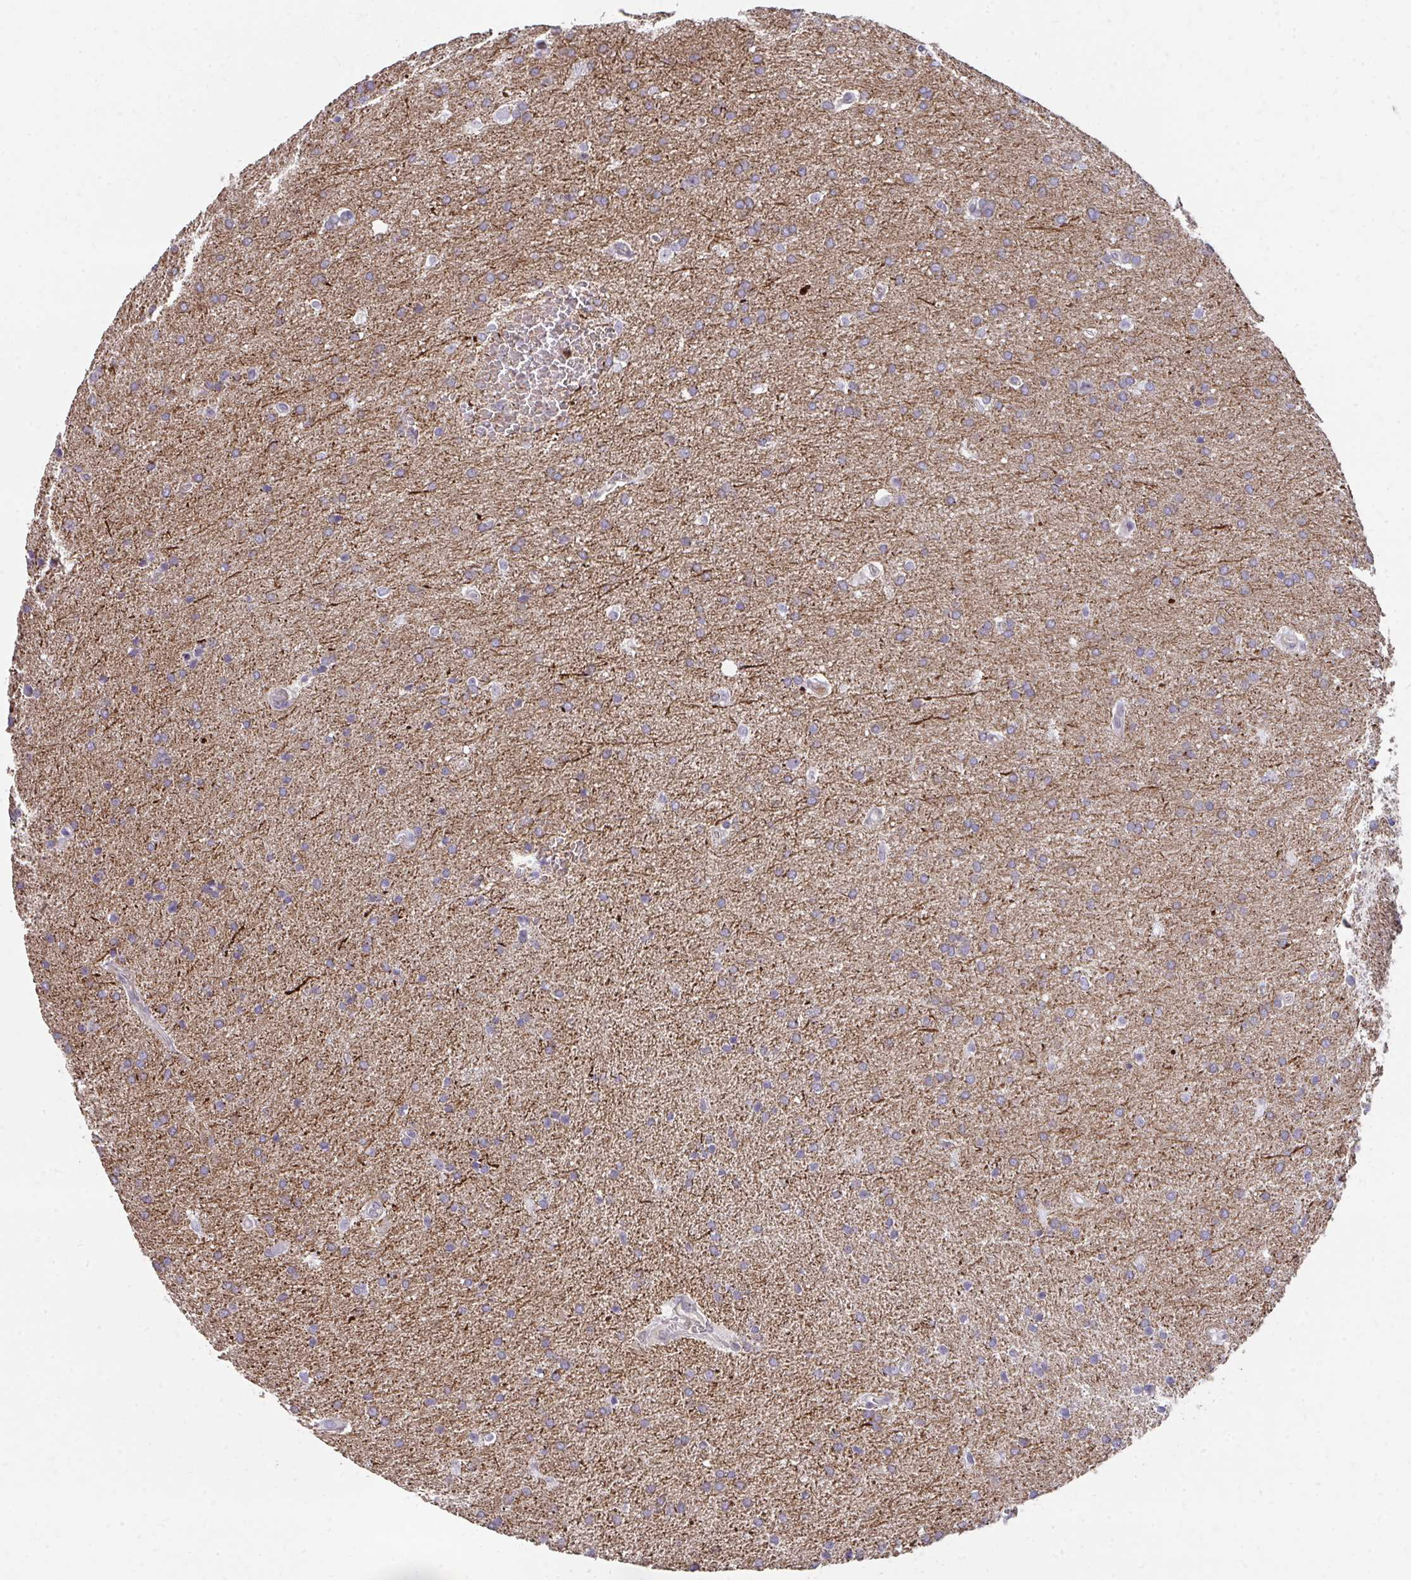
{"staining": {"intensity": "weak", "quantity": ">75%", "location": "cytoplasmic/membranous"}, "tissue": "glioma", "cell_type": "Tumor cells", "image_type": "cancer", "snomed": [{"axis": "morphology", "description": "Glioma, malignant, Low grade"}, {"axis": "topography", "description": "Brain"}], "caption": "Glioma tissue shows weak cytoplasmic/membranous staining in about >75% of tumor cells", "gene": "FOXN3", "patient": {"sex": "female", "age": 34}}